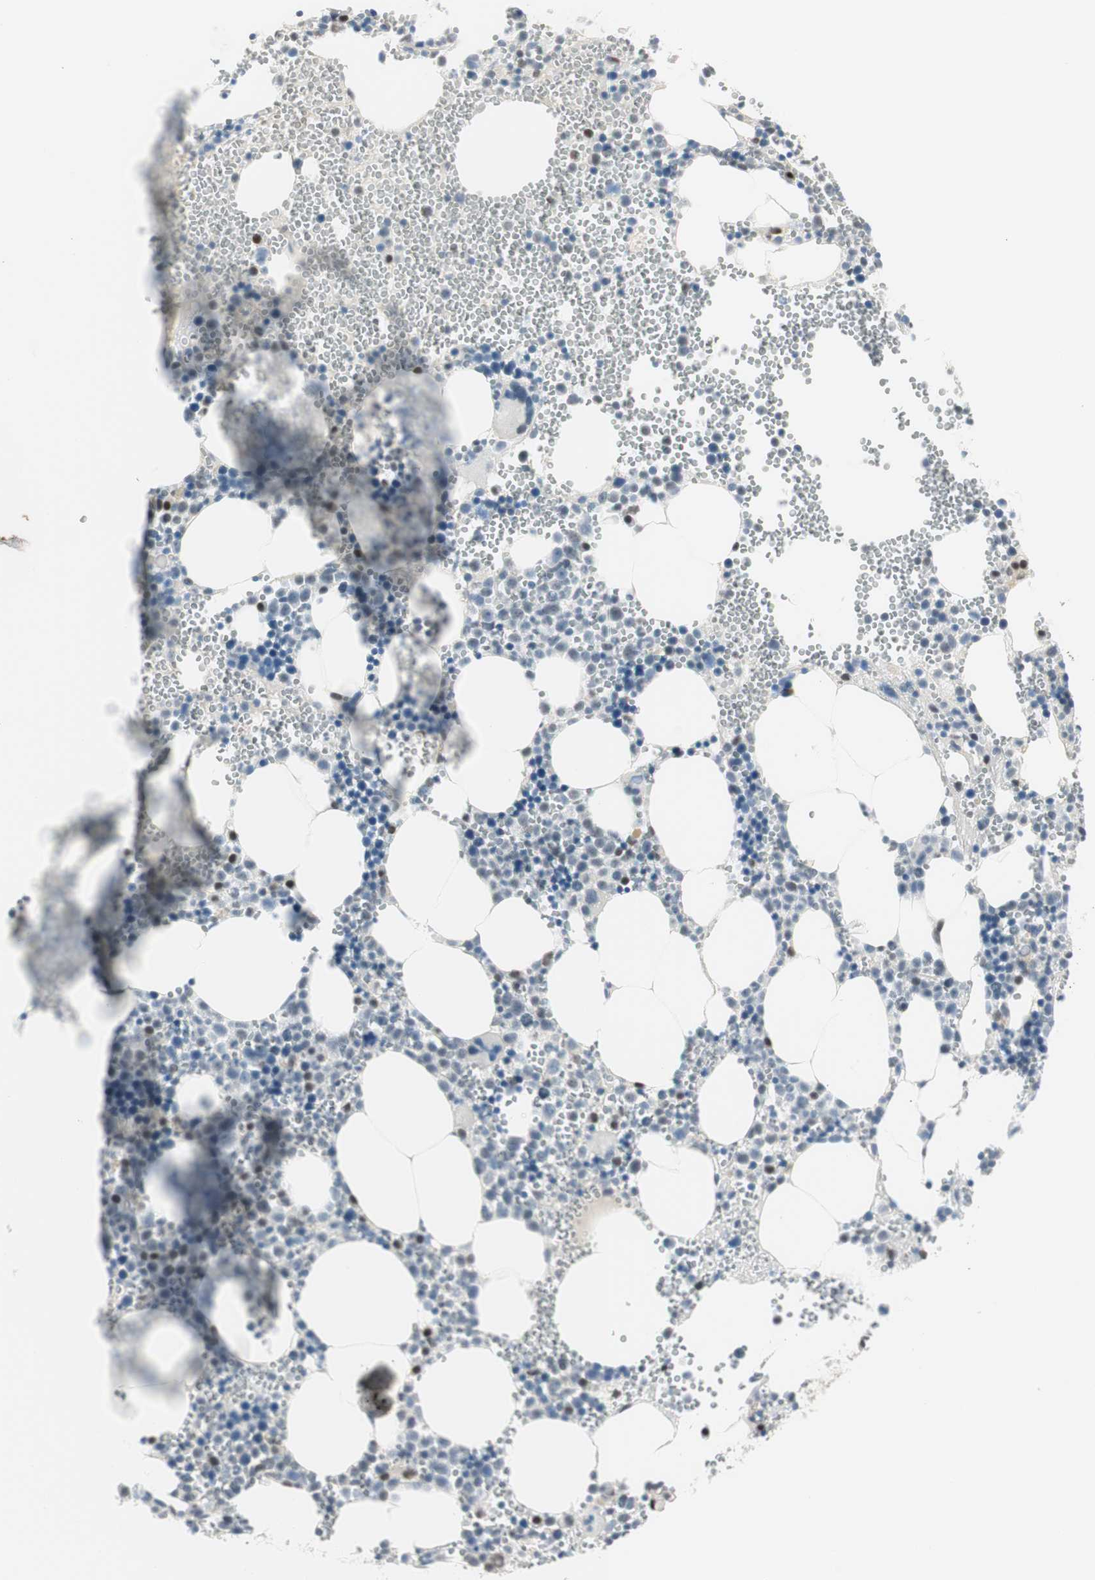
{"staining": {"intensity": "strong", "quantity": "<25%", "location": "nuclear"}, "tissue": "bone marrow", "cell_type": "Hematopoietic cells", "image_type": "normal", "snomed": [{"axis": "morphology", "description": "Normal tissue, NOS"}, {"axis": "morphology", "description": "Inflammation, NOS"}, {"axis": "topography", "description": "Bone marrow"}], "caption": "Bone marrow was stained to show a protein in brown. There is medium levels of strong nuclear staining in approximately <25% of hematopoietic cells. (DAB (3,3'-diaminobenzidine) = brown stain, brightfield microscopy at high magnification).", "gene": "LONP2", "patient": {"sex": "male", "age": 42}}